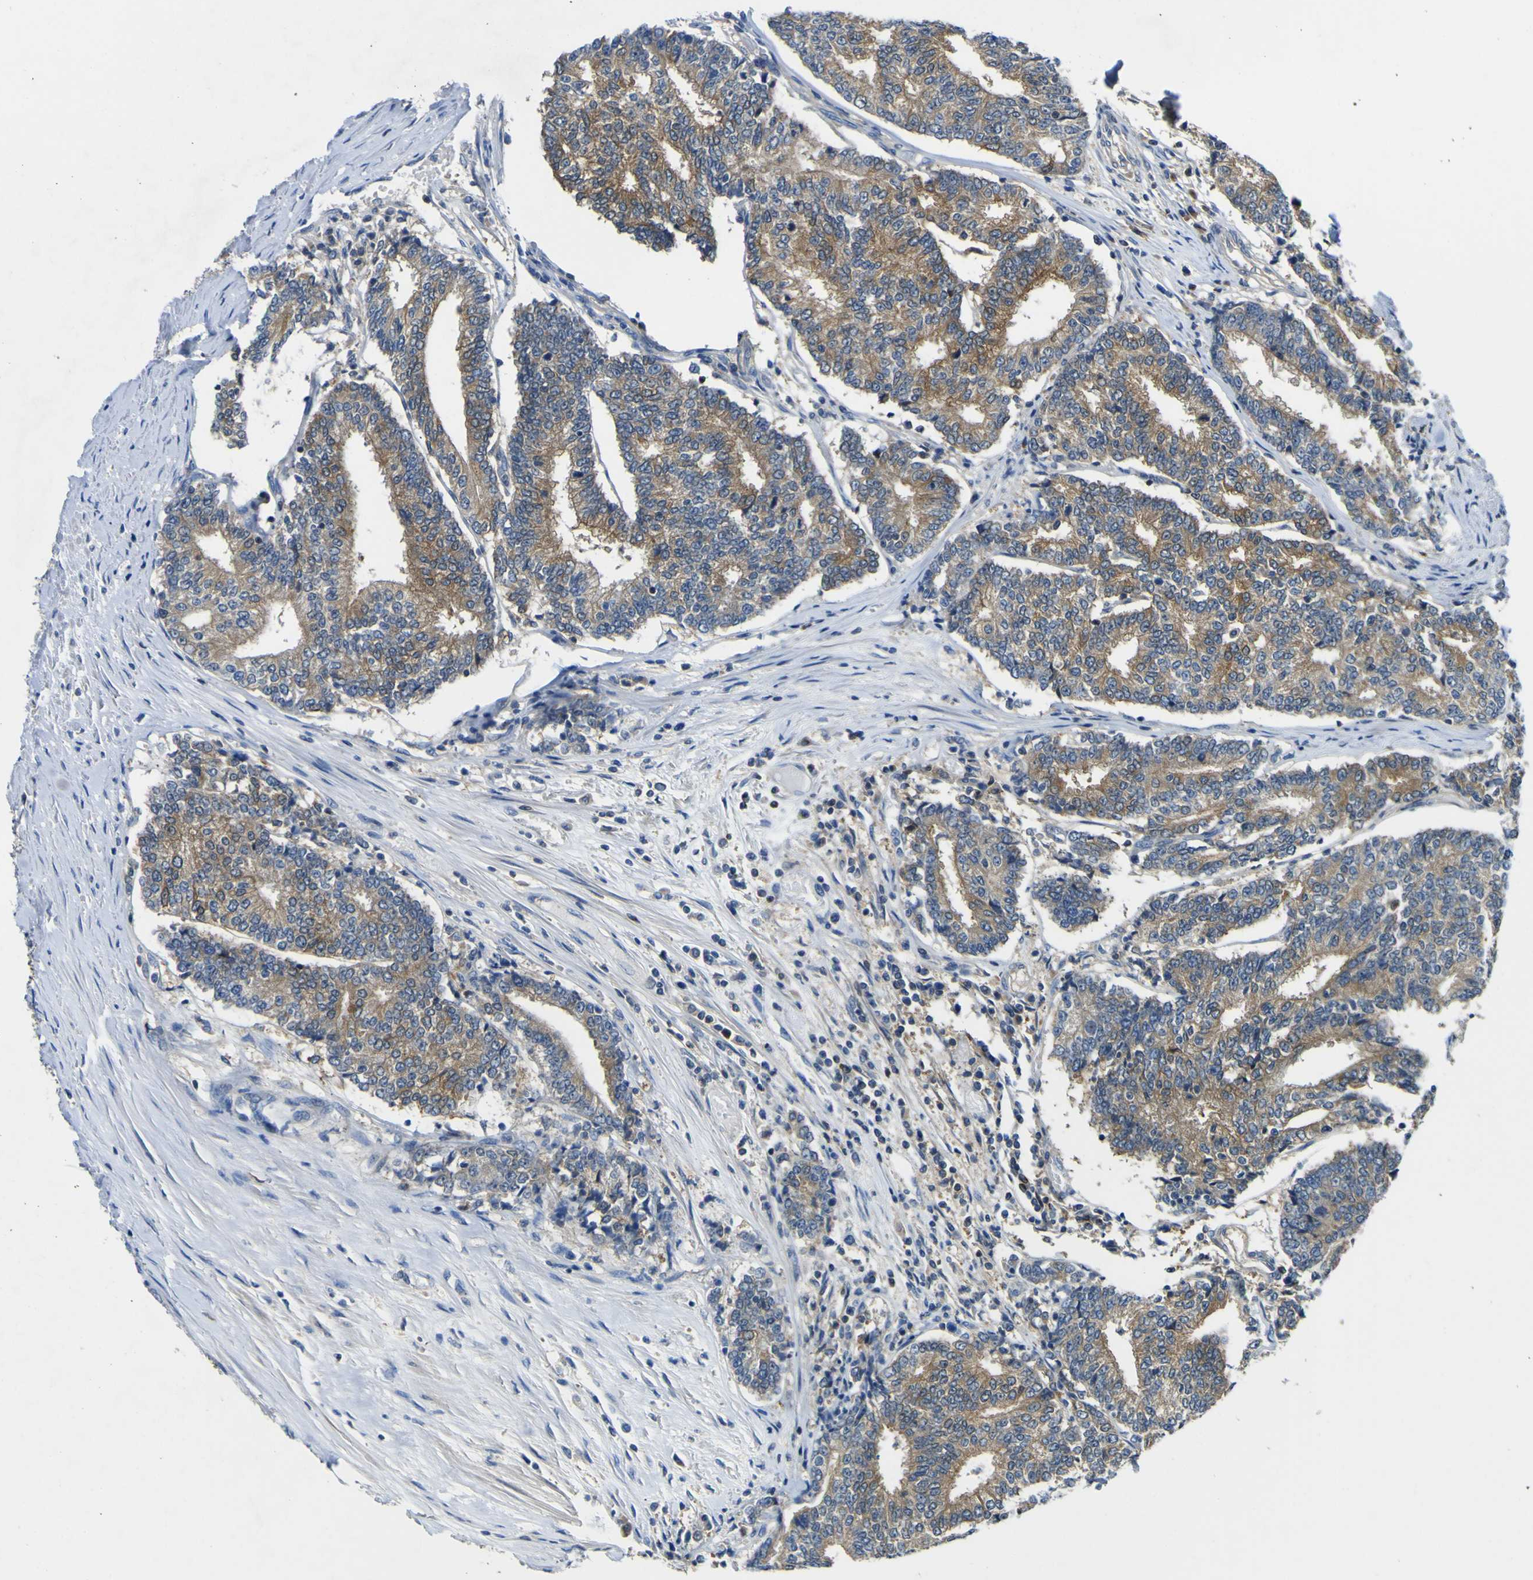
{"staining": {"intensity": "moderate", "quantity": ">75%", "location": "cytoplasmic/membranous"}, "tissue": "prostate cancer", "cell_type": "Tumor cells", "image_type": "cancer", "snomed": [{"axis": "morphology", "description": "Normal tissue, NOS"}, {"axis": "morphology", "description": "Adenocarcinoma, High grade"}, {"axis": "topography", "description": "Prostate"}, {"axis": "topography", "description": "Seminal veicle"}], "caption": "The micrograph demonstrates immunohistochemical staining of prostate cancer (adenocarcinoma (high-grade)). There is moderate cytoplasmic/membranous expression is identified in about >75% of tumor cells.", "gene": "EML2", "patient": {"sex": "male", "age": 55}}